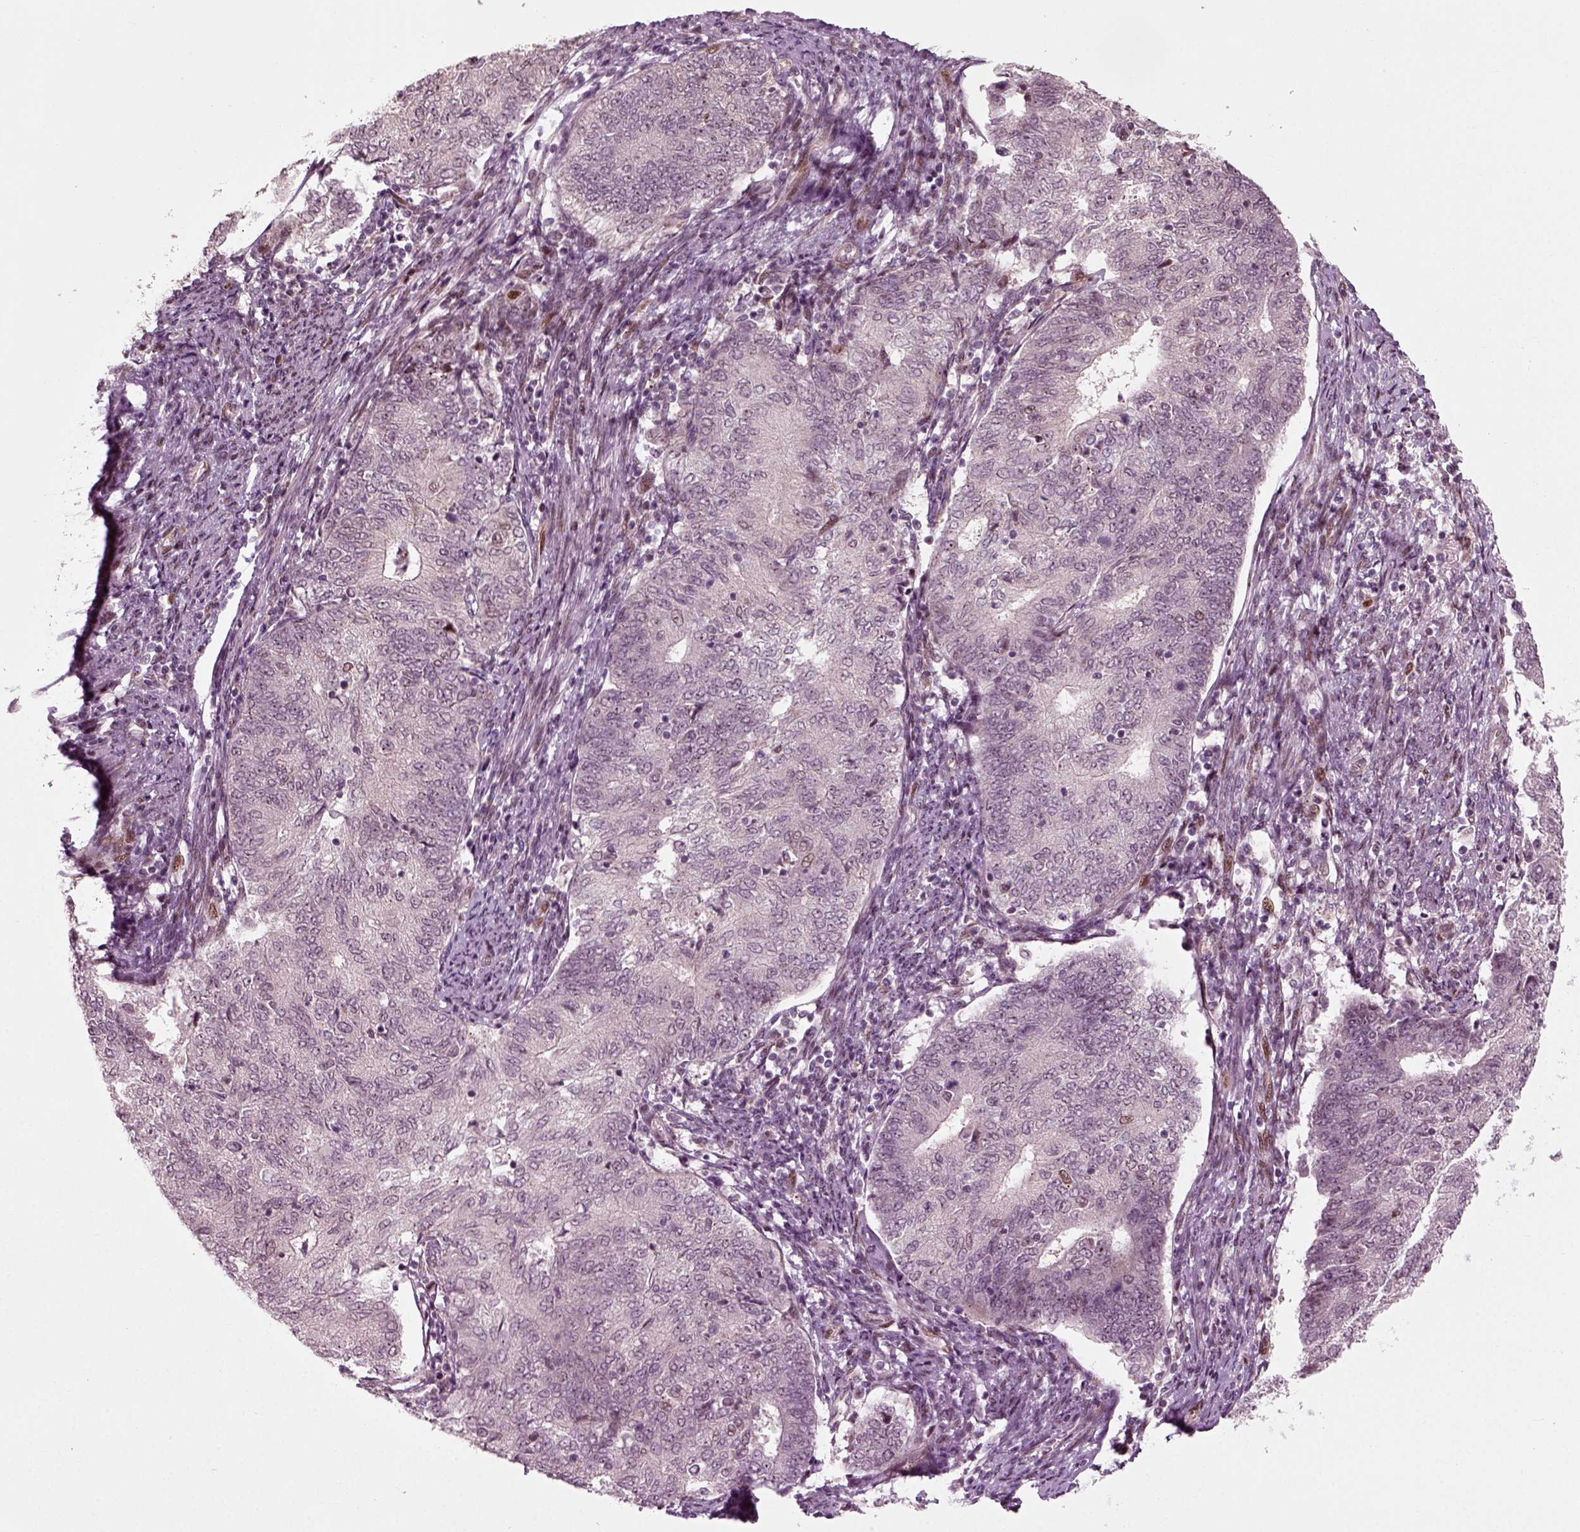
{"staining": {"intensity": "negative", "quantity": "none", "location": "none"}, "tissue": "endometrial cancer", "cell_type": "Tumor cells", "image_type": "cancer", "snomed": [{"axis": "morphology", "description": "Adenocarcinoma, NOS"}, {"axis": "topography", "description": "Endometrium"}], "caption": "Human endometrial cancer stained for a protein using IHC shows no staining in tumor cells.", "gene": "CDC14A", "patient": {"sex": "female", "age": 65}}